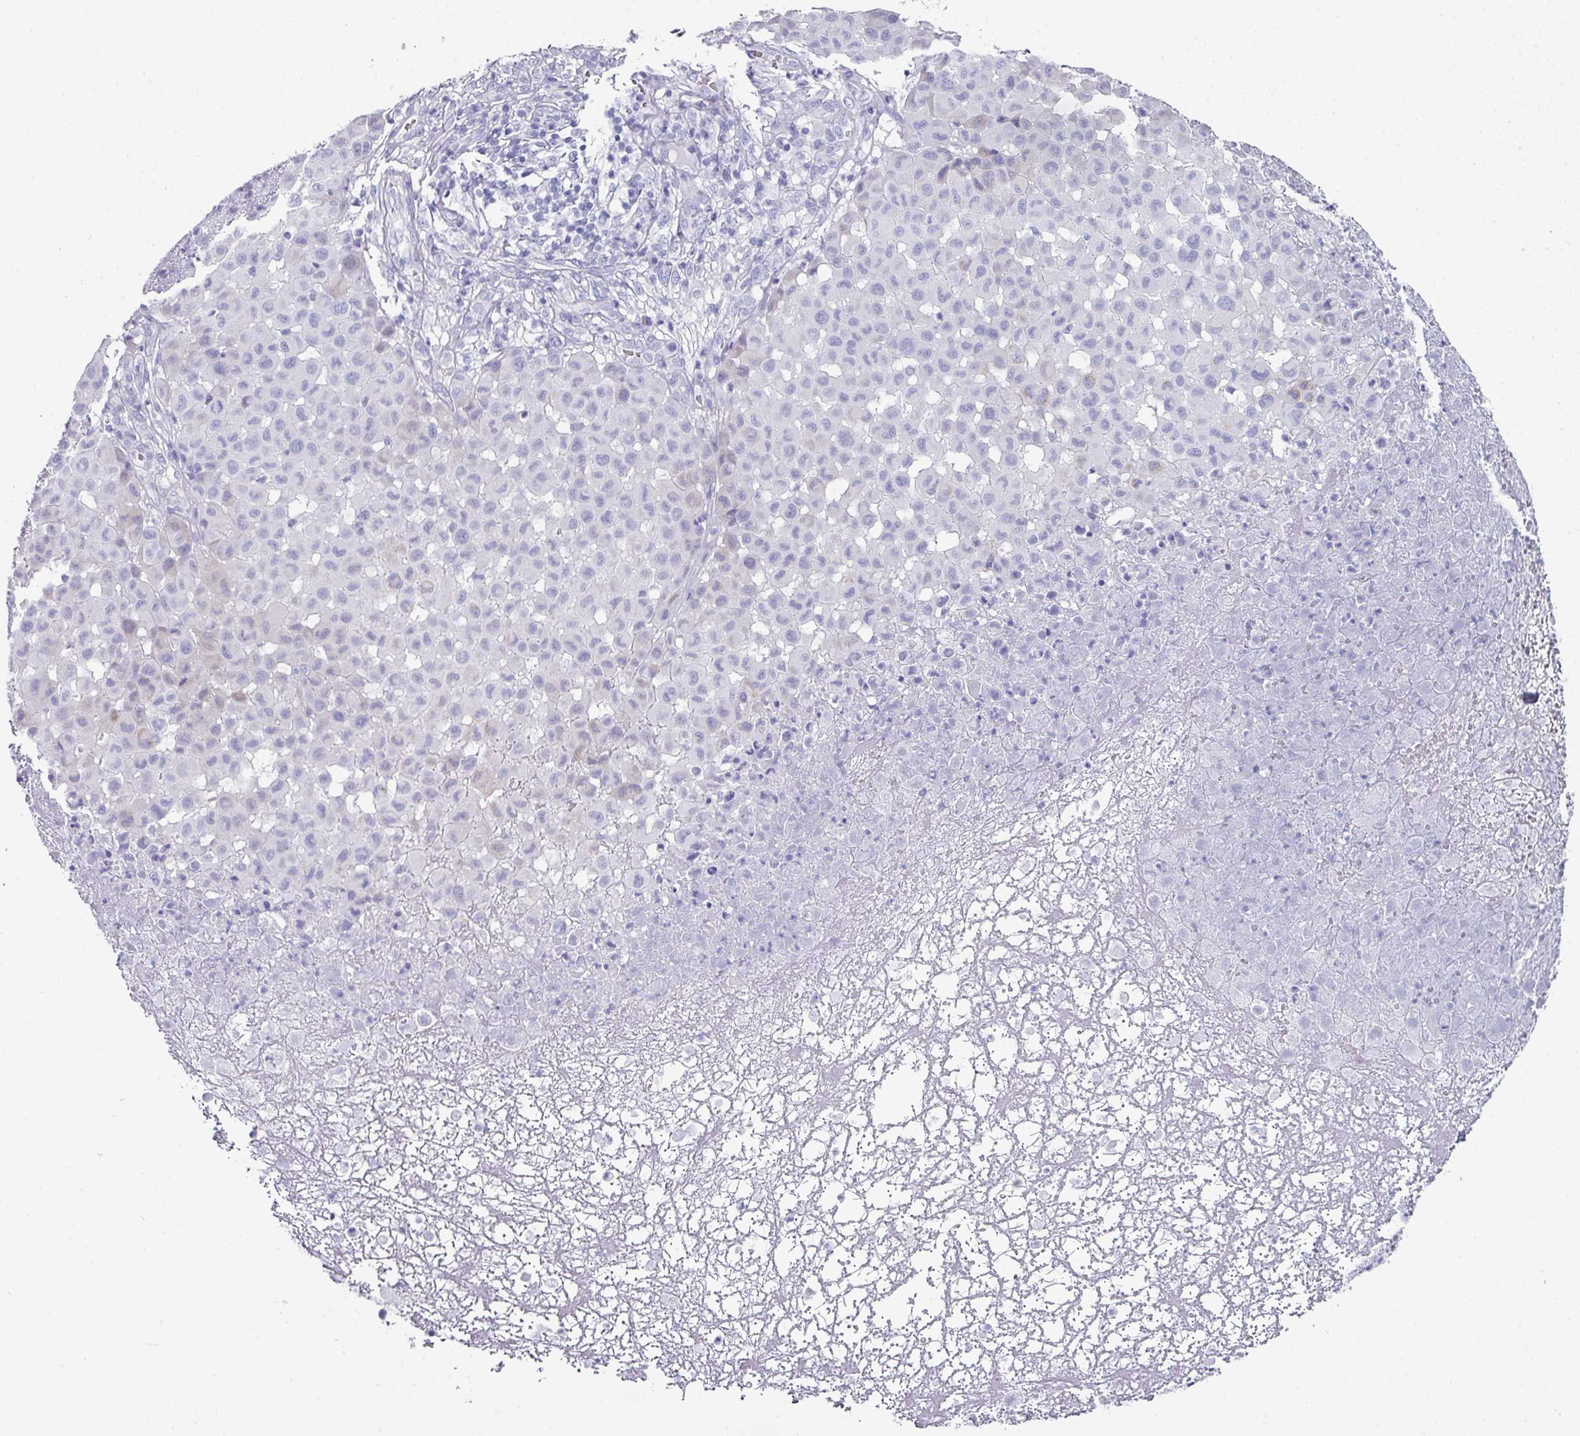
{"staining": {"intensity": "negative", "quantity": "none", "location": "none"}, "tissue": "melanoma", "cell_type": "Tumor cells", "image_type": "cancer", "snomed": [{"axis": "morphology", "description": "Malignant melanoma, NOS"}, {"axis": "topography", "description": "Skin"}], "caption": "Tumor cells are negative for protein expression in human melanoma.", "gene": "SETBP1", "patient": {"sex": "male", "age": 73}}